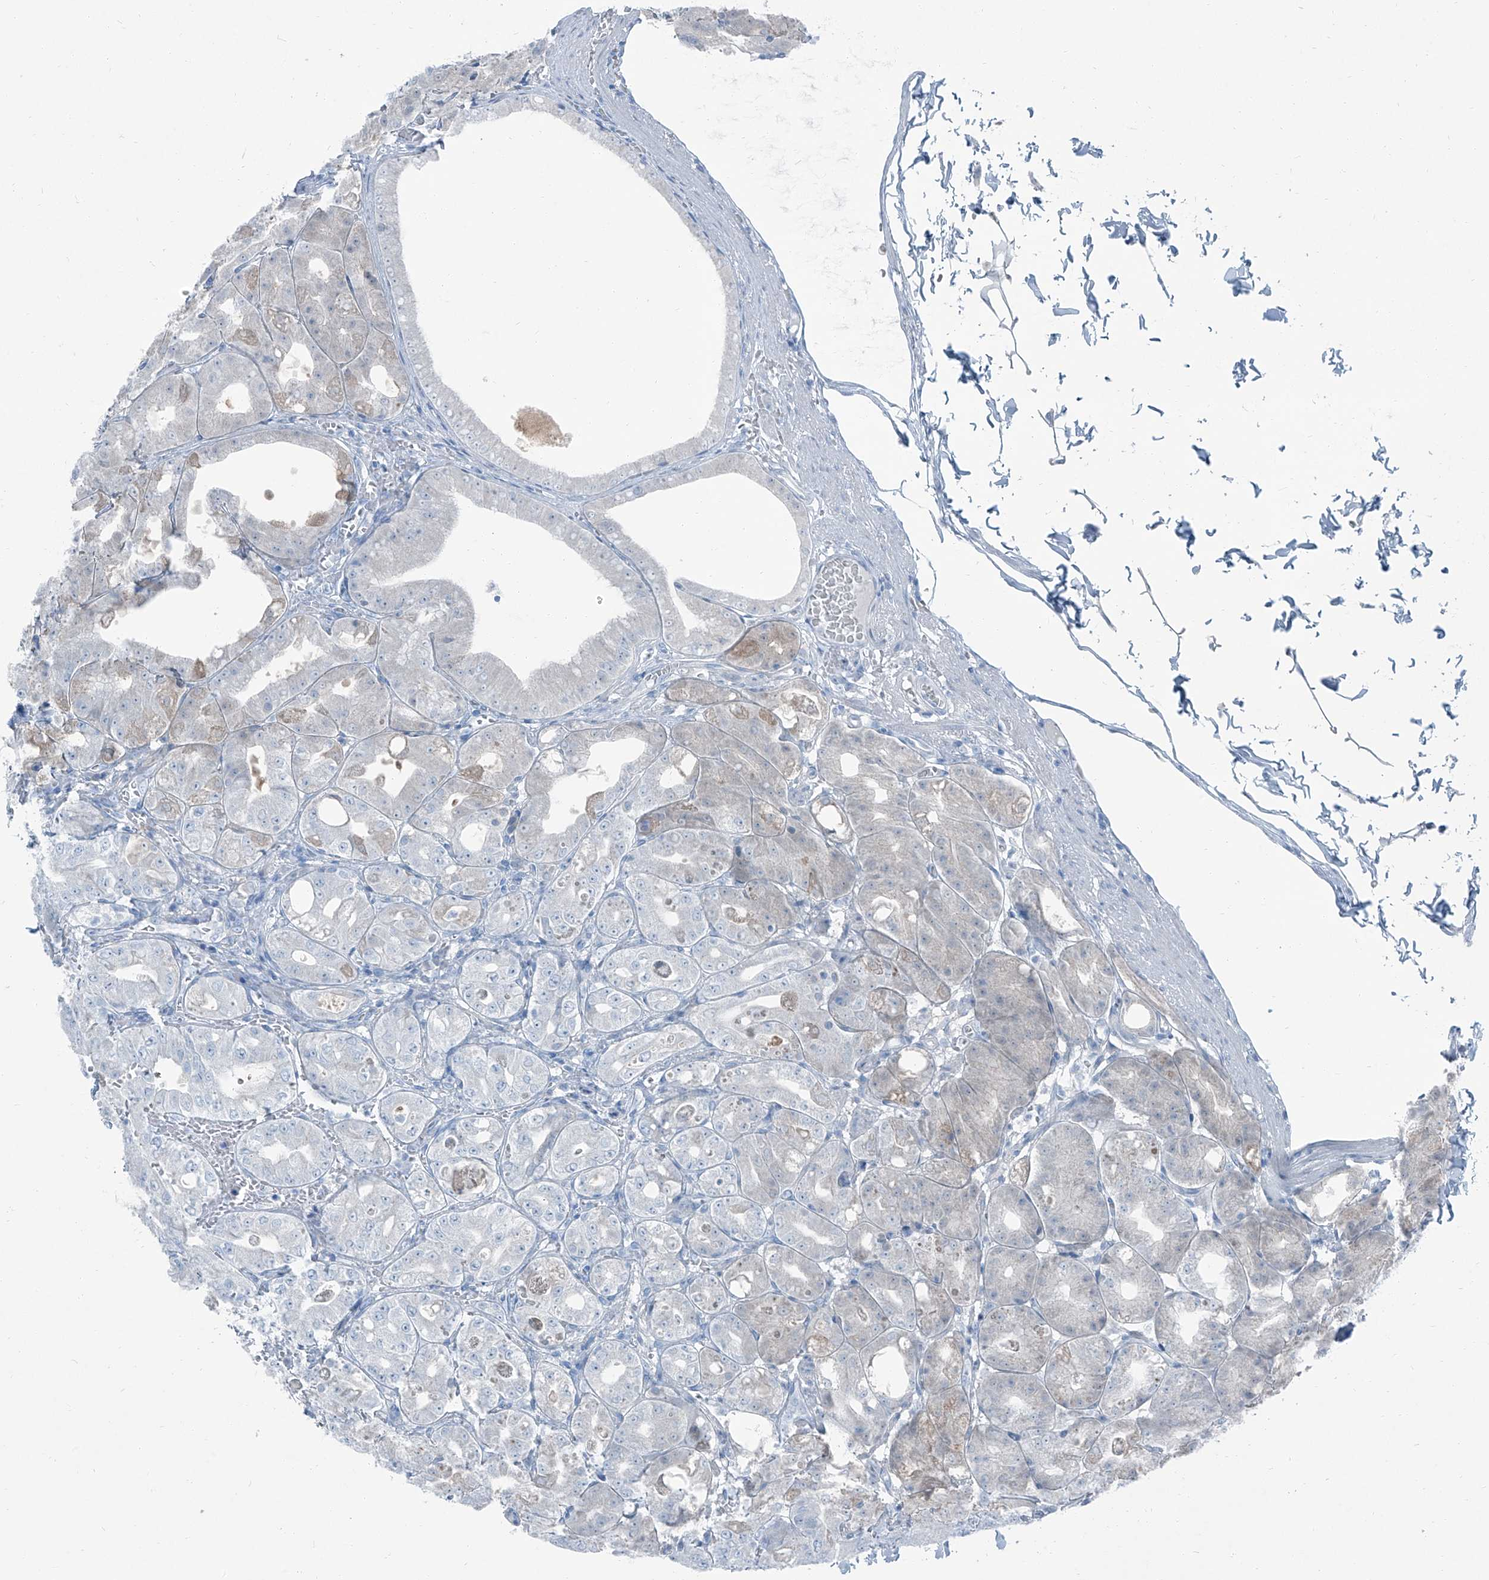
{"staining": {"intensity": "negative", "quantity": "none", "location": "none"}, "tissue": "stomach", "cell_type": "Glandular cells", "image_type": "normal", "snomed": [{"axis": "morphology", "description": "Normal tissue, NOS"}, {"axis": "topography", "description": "Stomach, lower"}], "caption": "Immunohistochemical staining of benign stomach displays no significant positivity in glandular cells.", "gene": "RGN", "patient": {"sex": "male", "age": 71}}